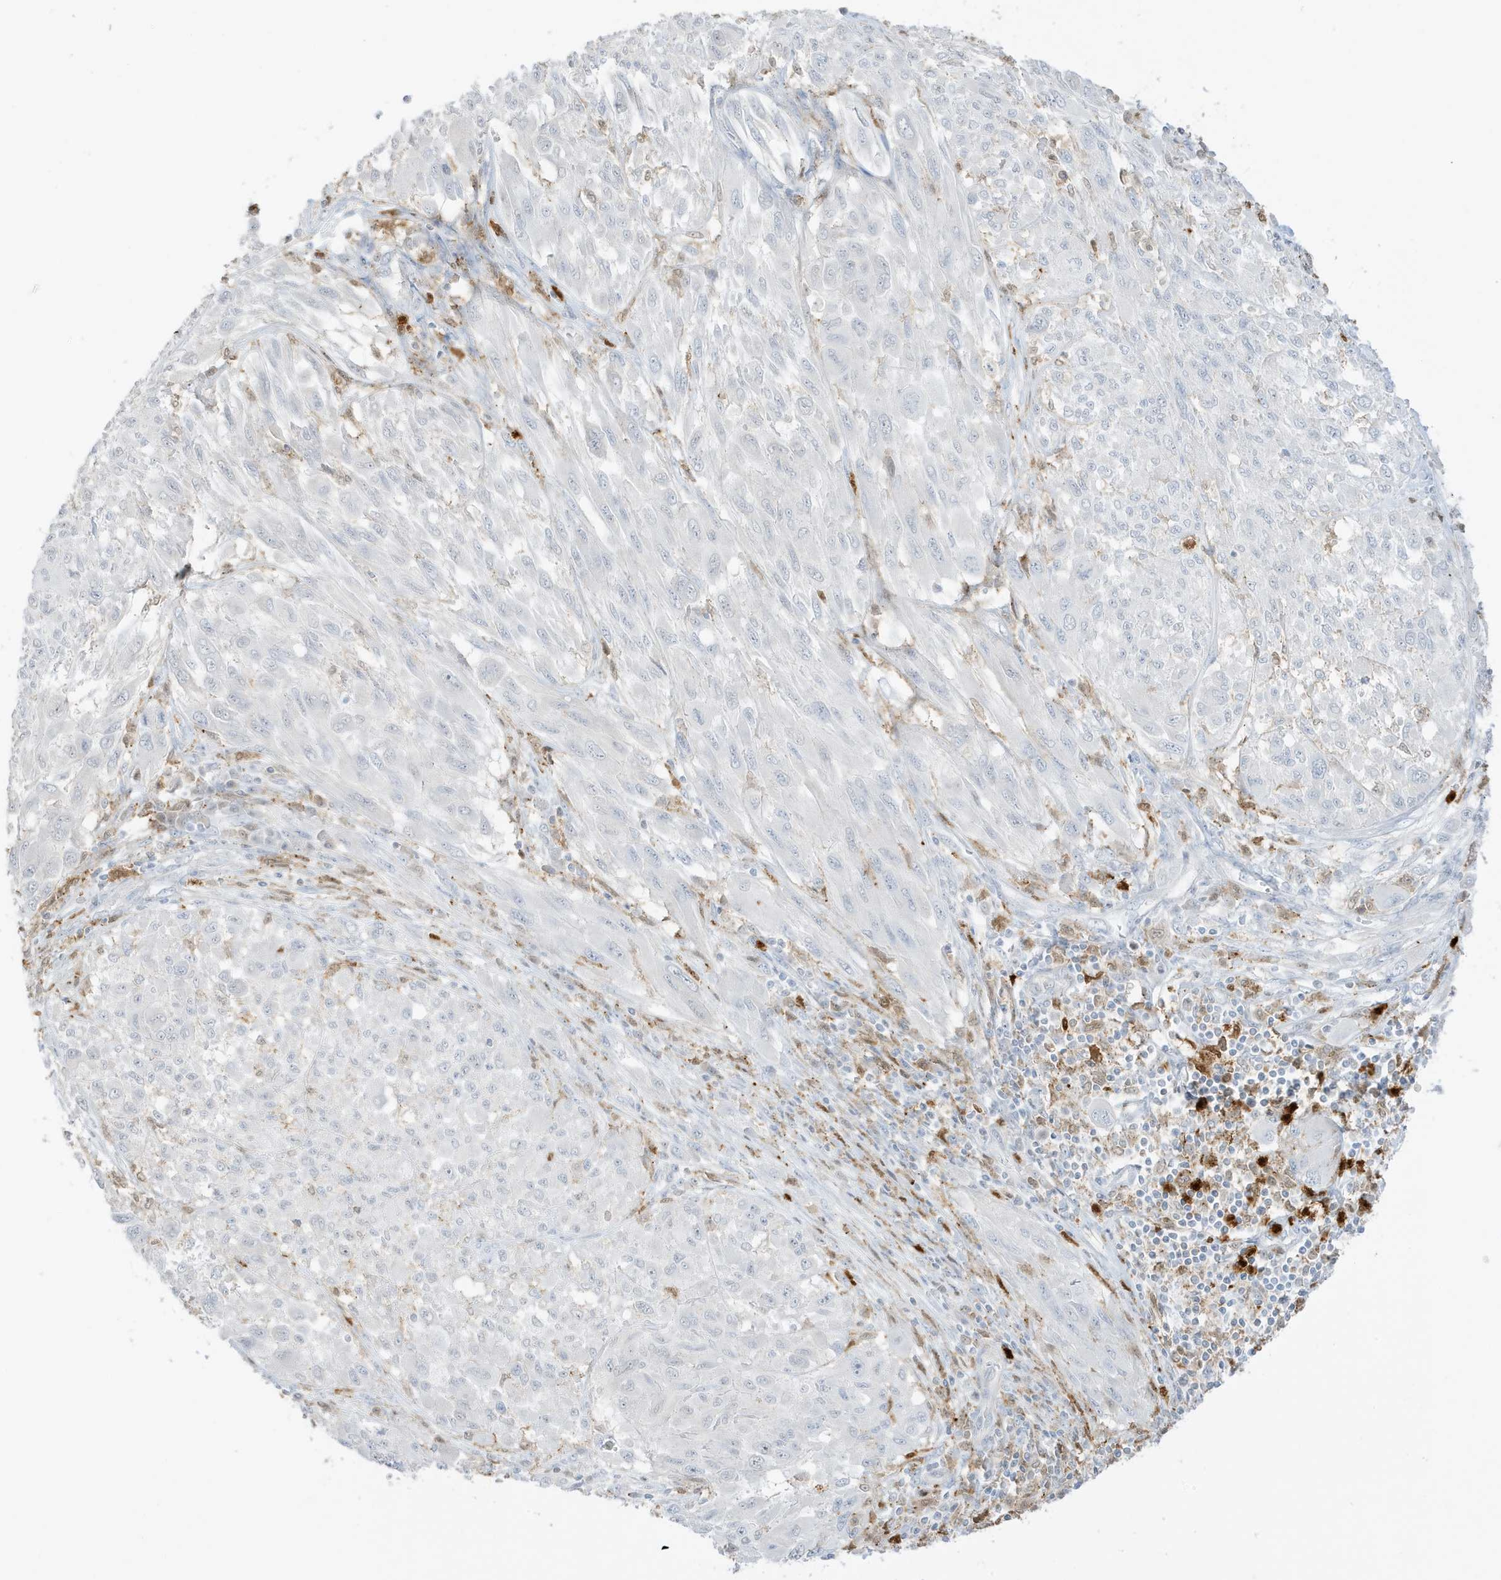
{"staining": {"intensity": "negative", "quantity": "none", "location": "none"}, "tissue": "melanoma", "cell_type": "Tumor cells", "image_type": "cancer", "snomed": [{"axis": "morphology", "description": "Malignant melanoma, NOS"}, {"axis": "topography", "description": "Skin"}], "caption": "Protein analysis of melanoma displays no significant expression in tumor cells.", "gene": "GCA", "patient": {"sex": "female", "age": 91}}